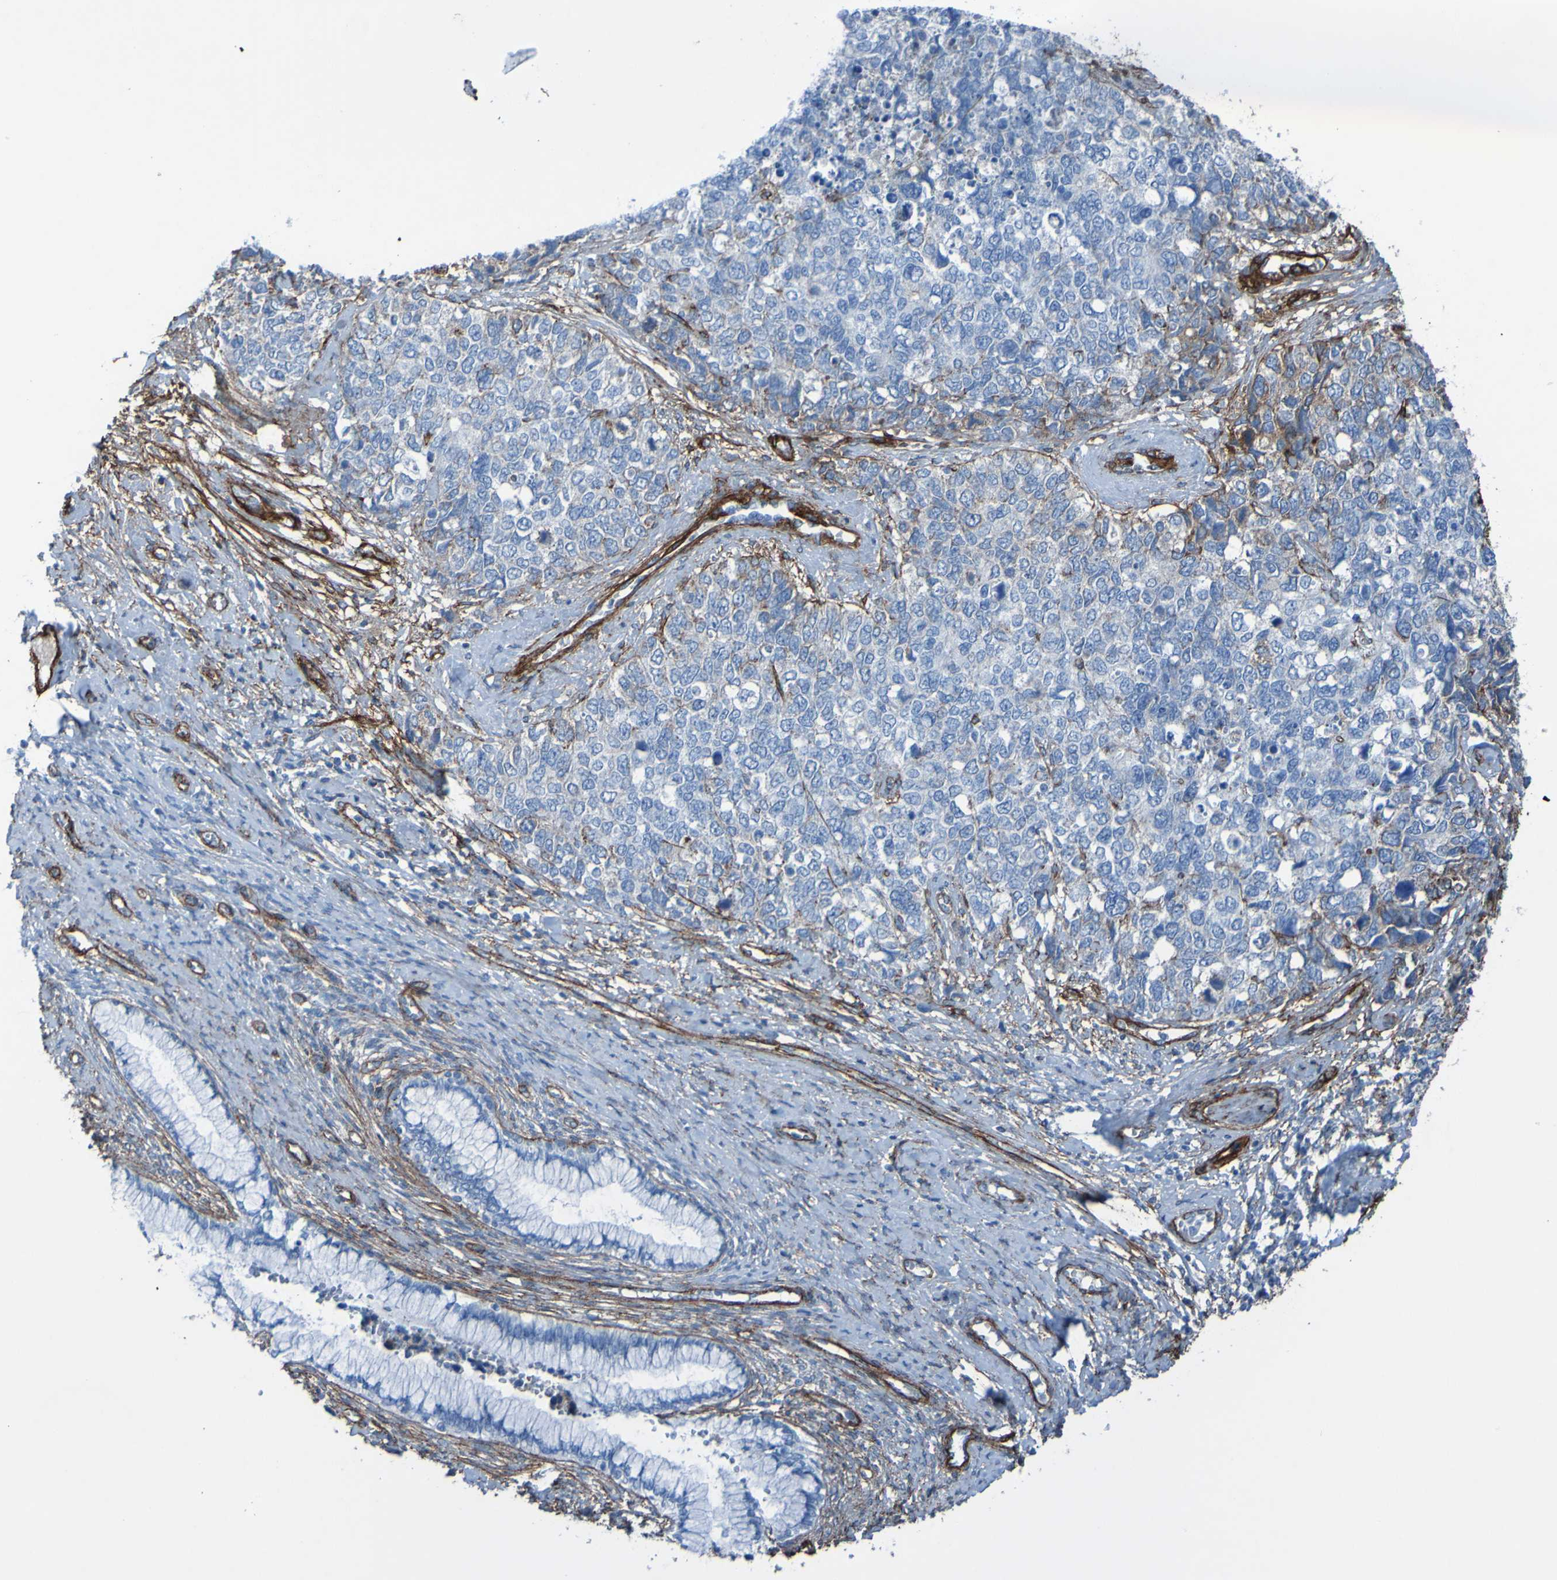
{"staining": {"intensity": "negative", "quantity": "none", "location": "none"}, "tissue": "cervical cancer", "cell_type": "Tumor cells", "image_type": "cancer", "snomed": [{"axis": "morphology", "description": "Squamous cell carcinoma, NOS"}, {"axis": "topography", "description": "Cervix"}], "caption": "Protein analysis of cervical cancer (squamous cell carcinoma) reveals no significant positivity in tumor cells. The staining is performed using DAB (3,3'-diaminobenzidine) brown chromogen with nuclei counter-stained in using hematoxylin.", "gene": "COL4A2", "patient": {"sex": "female", "age": 63}}